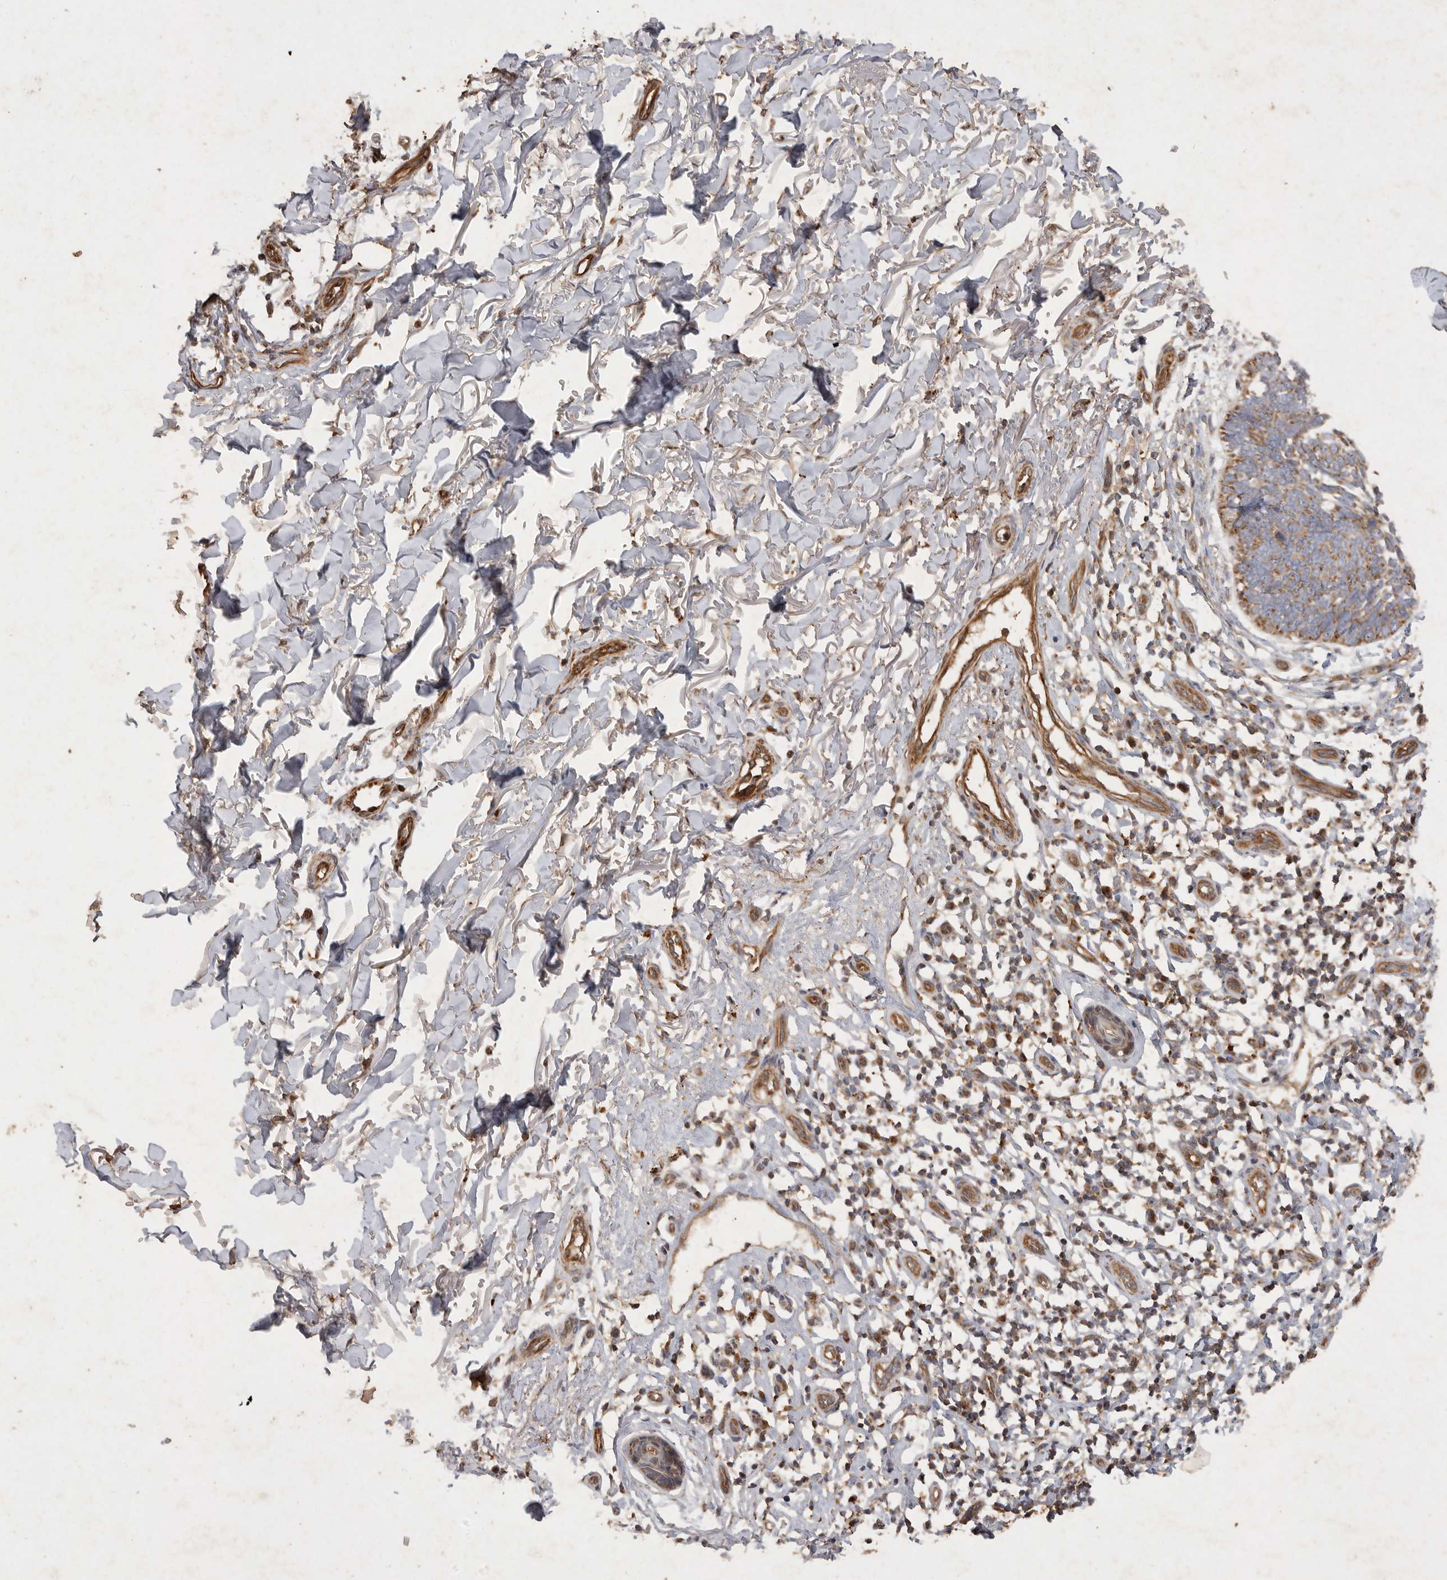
{"staining": {"intensity": "moderate", "quantity": ">75%", "location": "cytoplasmic/membranous"}, "tissue": "skin cancer", "cell_type": "Tumor cells", "image_type": "cancer", "snomed": [{"axis": "morphology", "description": "Normal tissue, NOS"}, {"axis": "morphology", "description": "Basal cell carcinoma"}, {"axis": "topography", "description": "Skin"}], "caption": "This is a histology image of immunohistochemistry staining of skin basal cell carcinoma, which shows moderate expression in the cytoplasmic/membranous of tumor cells.", "gene": "MRPL41", "patient": {"sex": "male", "age": 77}}